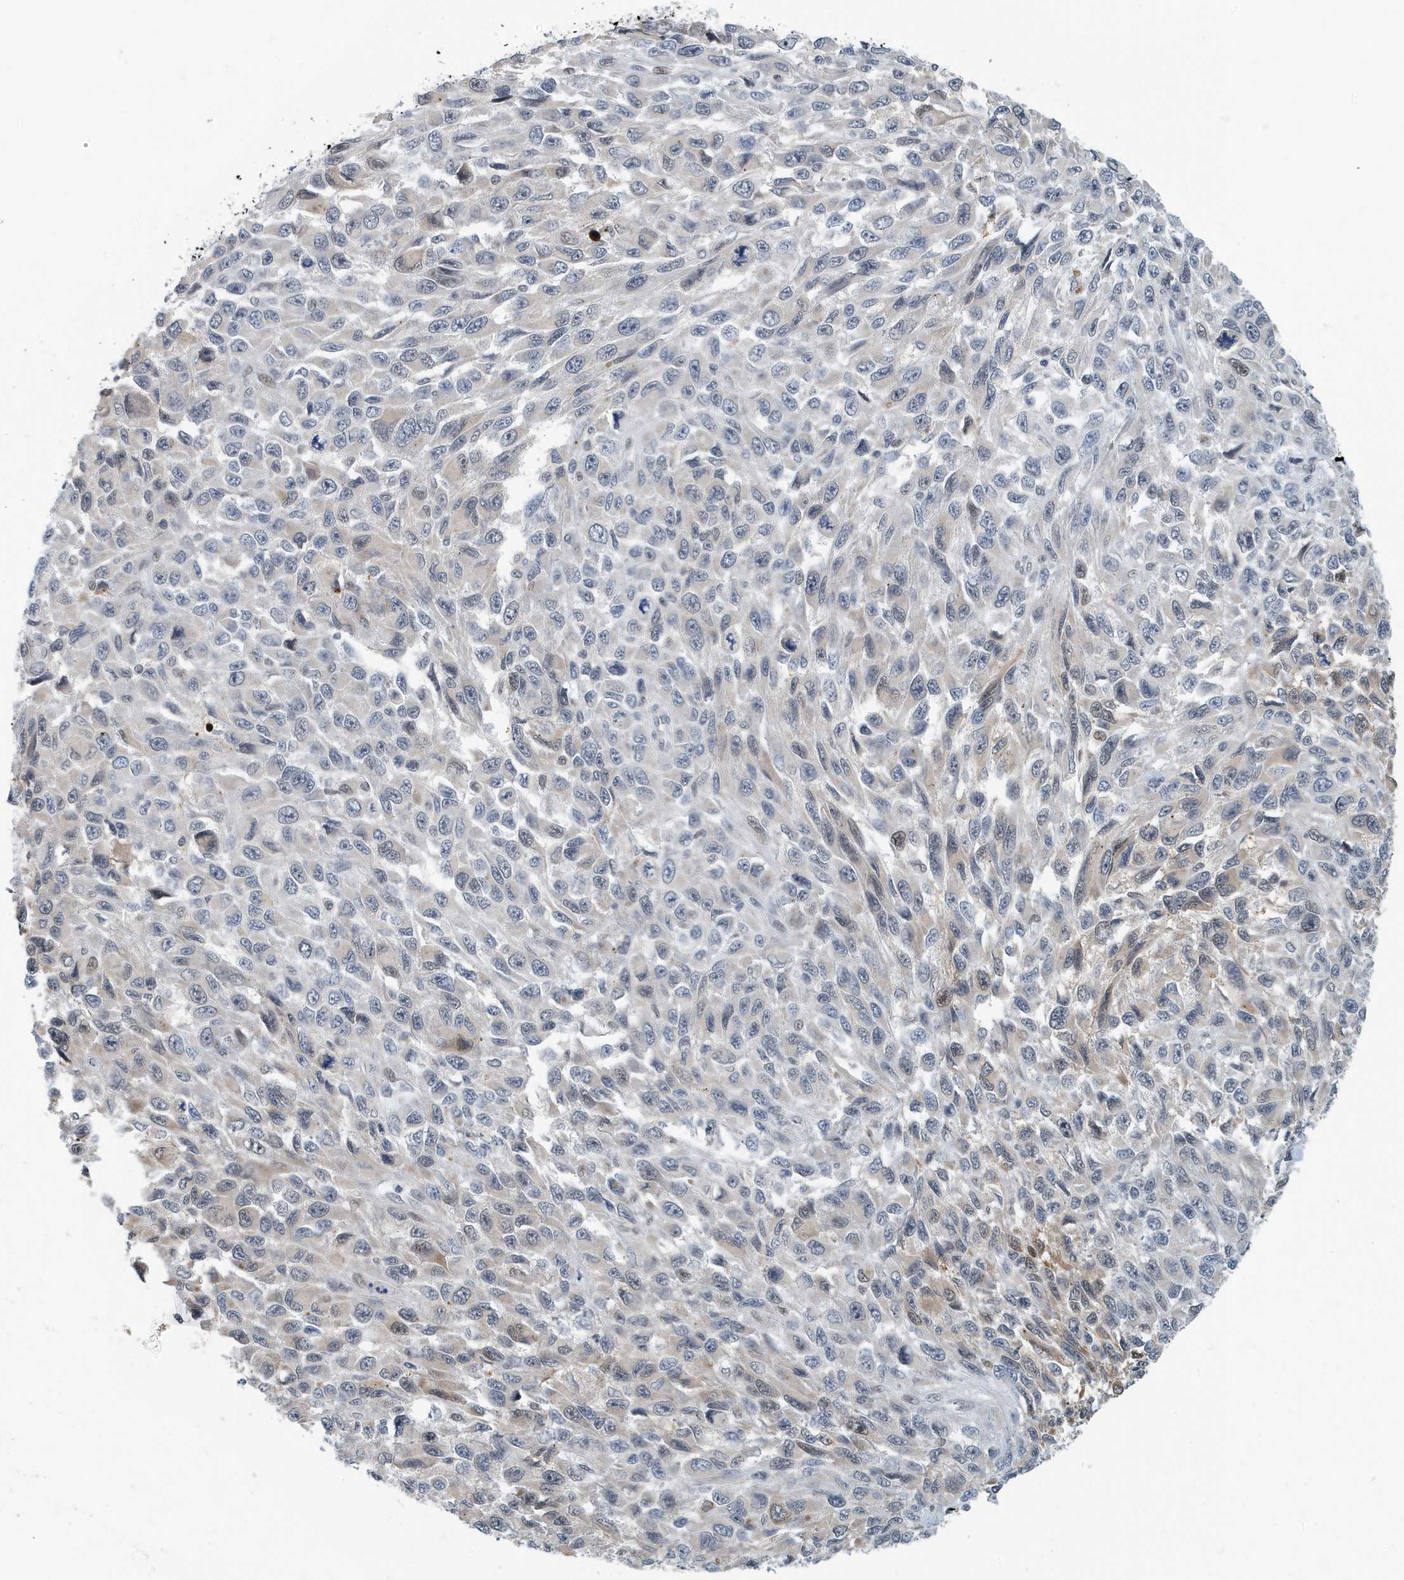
{"staining": {"intensity": "weak", "quantity": "<25%", "location": "nuclear"}, "tissue": "melanoma", "cell_type": "Tumor cells", "image_type": "cancer", "snomed": [{"axis": "morphology", "description": "Malignant melanoma, NOS"}, {"axis": "topography", "description": "Skin"}], "caption": "This is an immunohistochemistry (IHC) image of human melanoma. There is no expression in tumor cells.", "gene": "KIF15", "patient": {"sex": "female", "age": 96}}